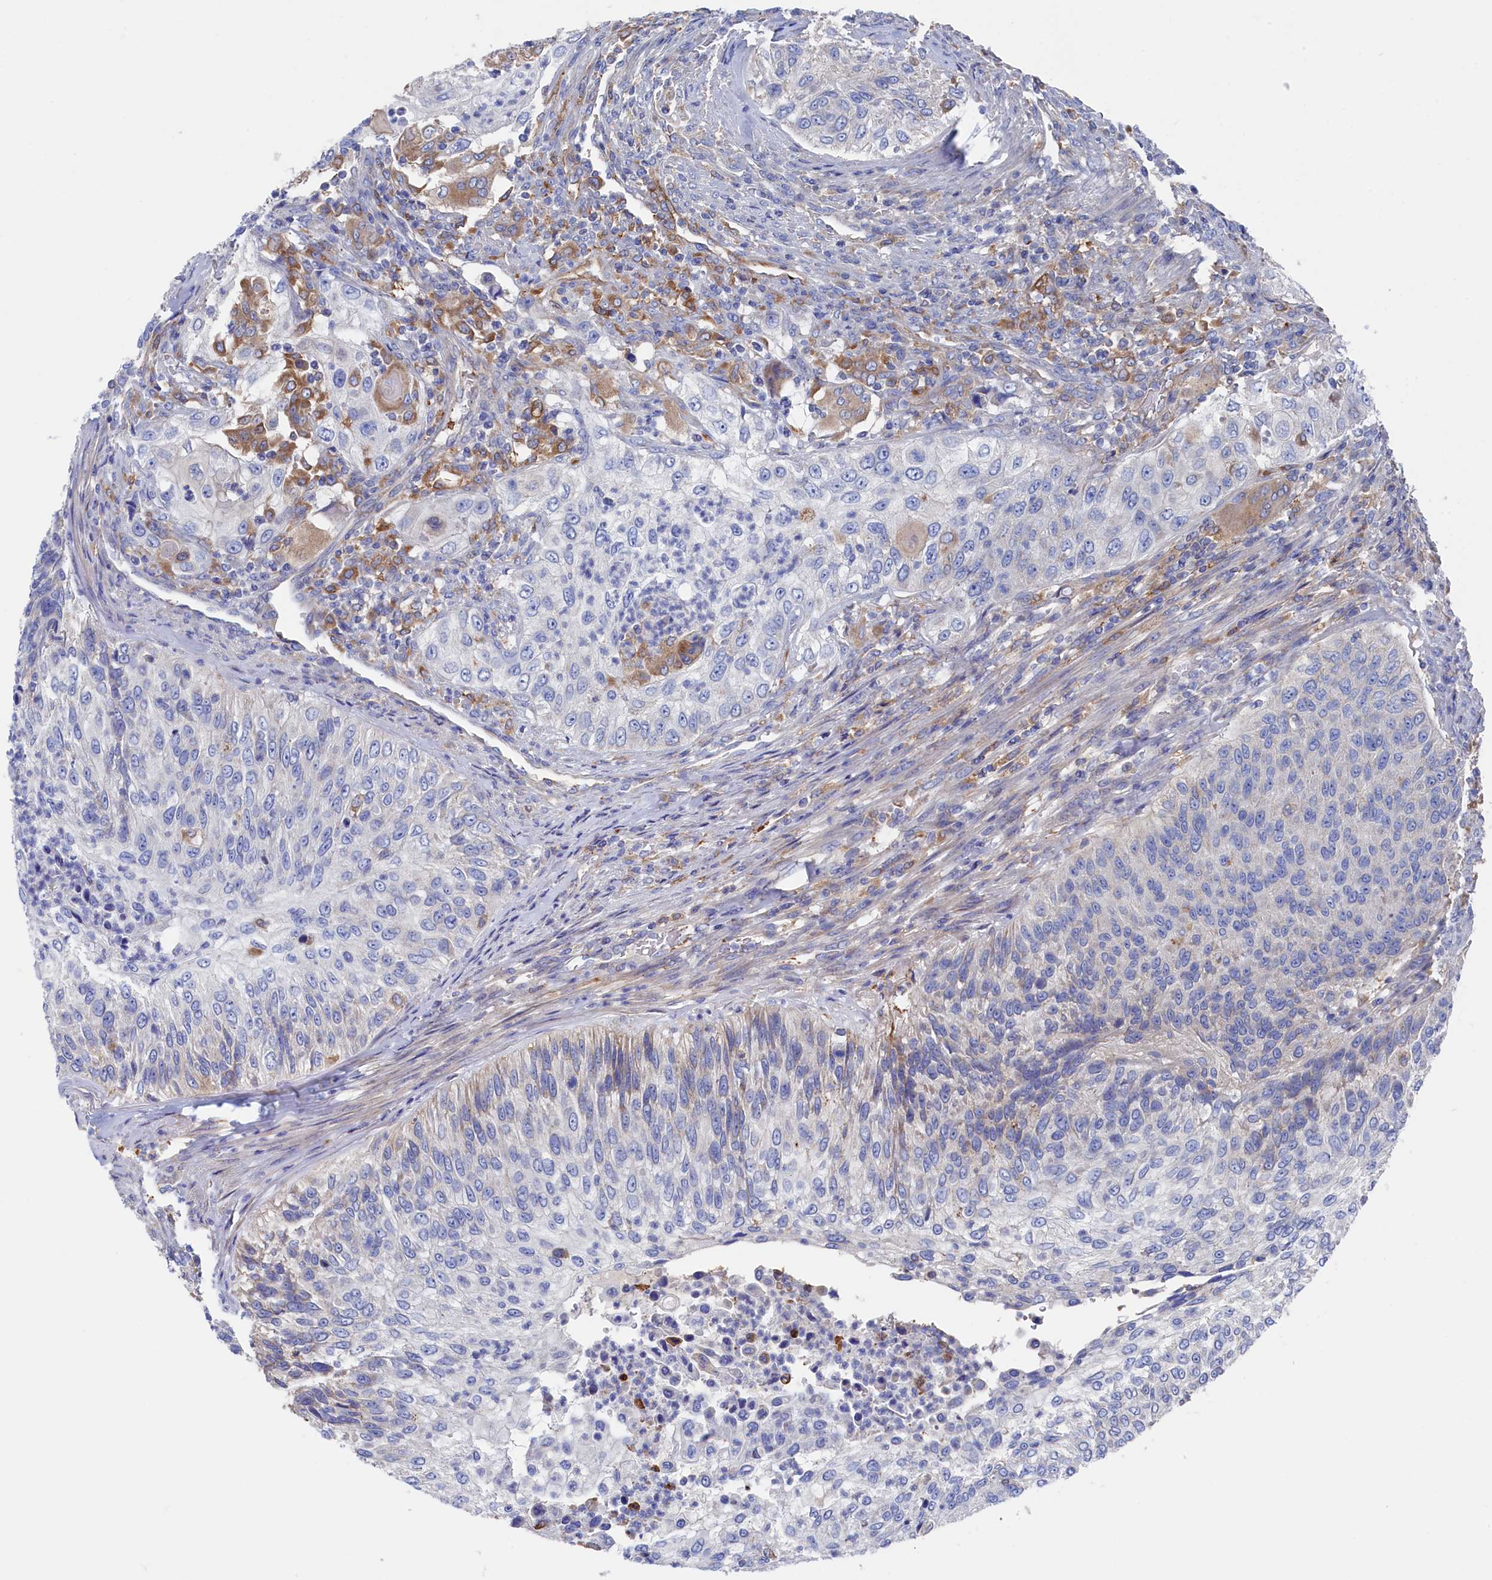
{"staining": {"intensity": "negative", "quantity": "none", "location": "none"}, "tissue": "urothelial cancer", "cell_type": "Tumor cells", "image_type": "cancer", "snomed": [{"axis": "morphology", "description": "Urothelial carcinoma, High grade"}, {"axis": "topography", "description": "Urinary bladder"}], "caption": "Histopathology image shows no significant protein positivity in tumor cells of urothelial cancer. (Brightfield microscopy of DAB (3,3'-diaminobenzidine) IHC at high magnification).", "gene": "C12orf73", "patient": {"sex": "female", "age": 60}}